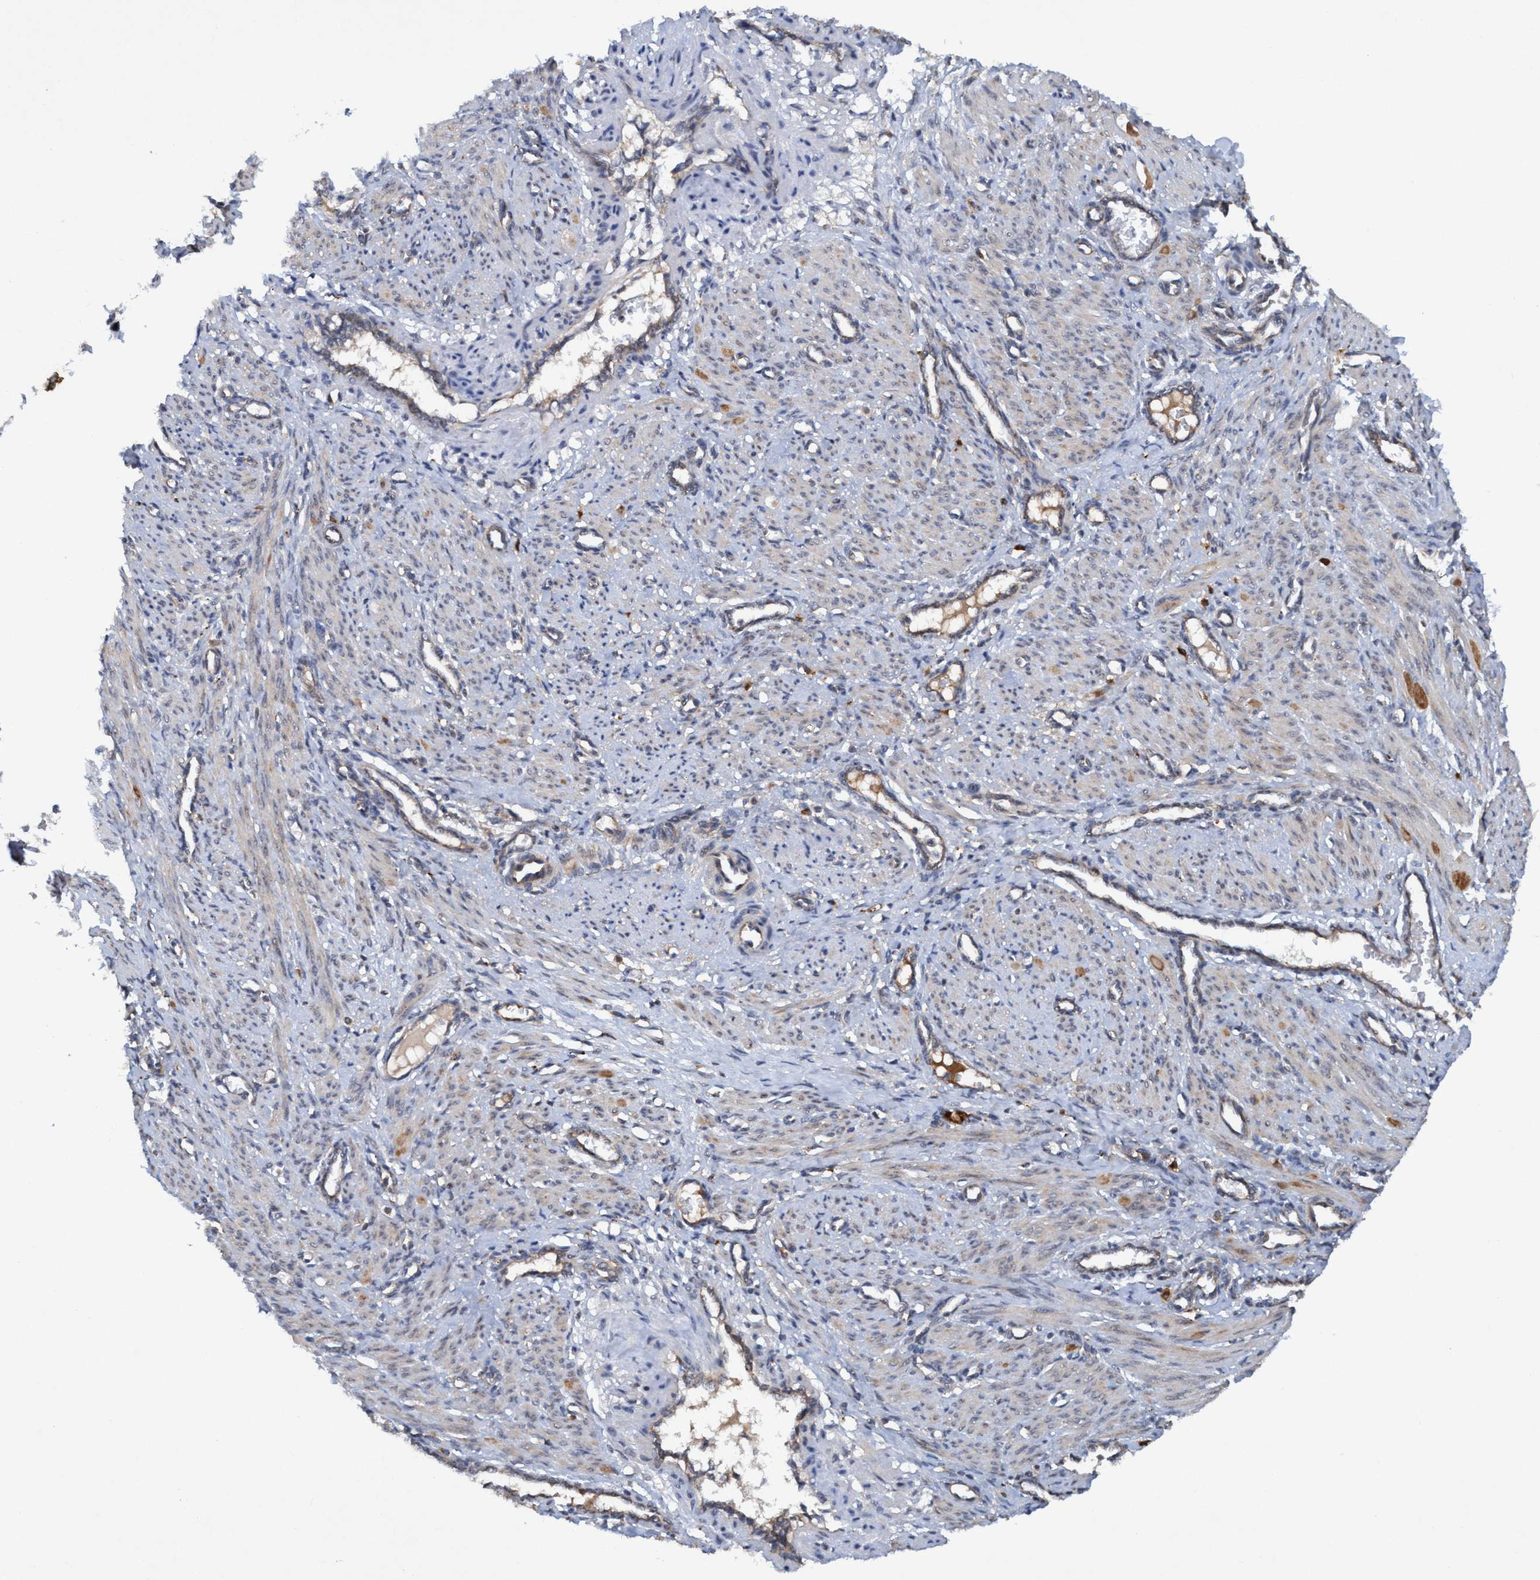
{"staining": {"intensity": "weak", "quantity": ">75%", "location": "cytoplasmic/membranous"}, "tissue": "smooth muscle", "cell_type": "Smooth muscle cells", "image_type": "normal", "snomed": [{"axis": "morphology", "description": "Normal tissue, NOS"}, {"axis": "topography", "description": "Endometrium"}], "caption": "Immunohistochemistry histopathology image of normal smooth muscle: smooth muscle stained using IHC displays low levels of weak protein expression localized specifically in the cytoplasmic/membranous of smooth muscle cells, appearing as a cytoplasmic/membranous brown color.", "gene": "TRIM65", "patient": {"sex": "female", "age": 33}}